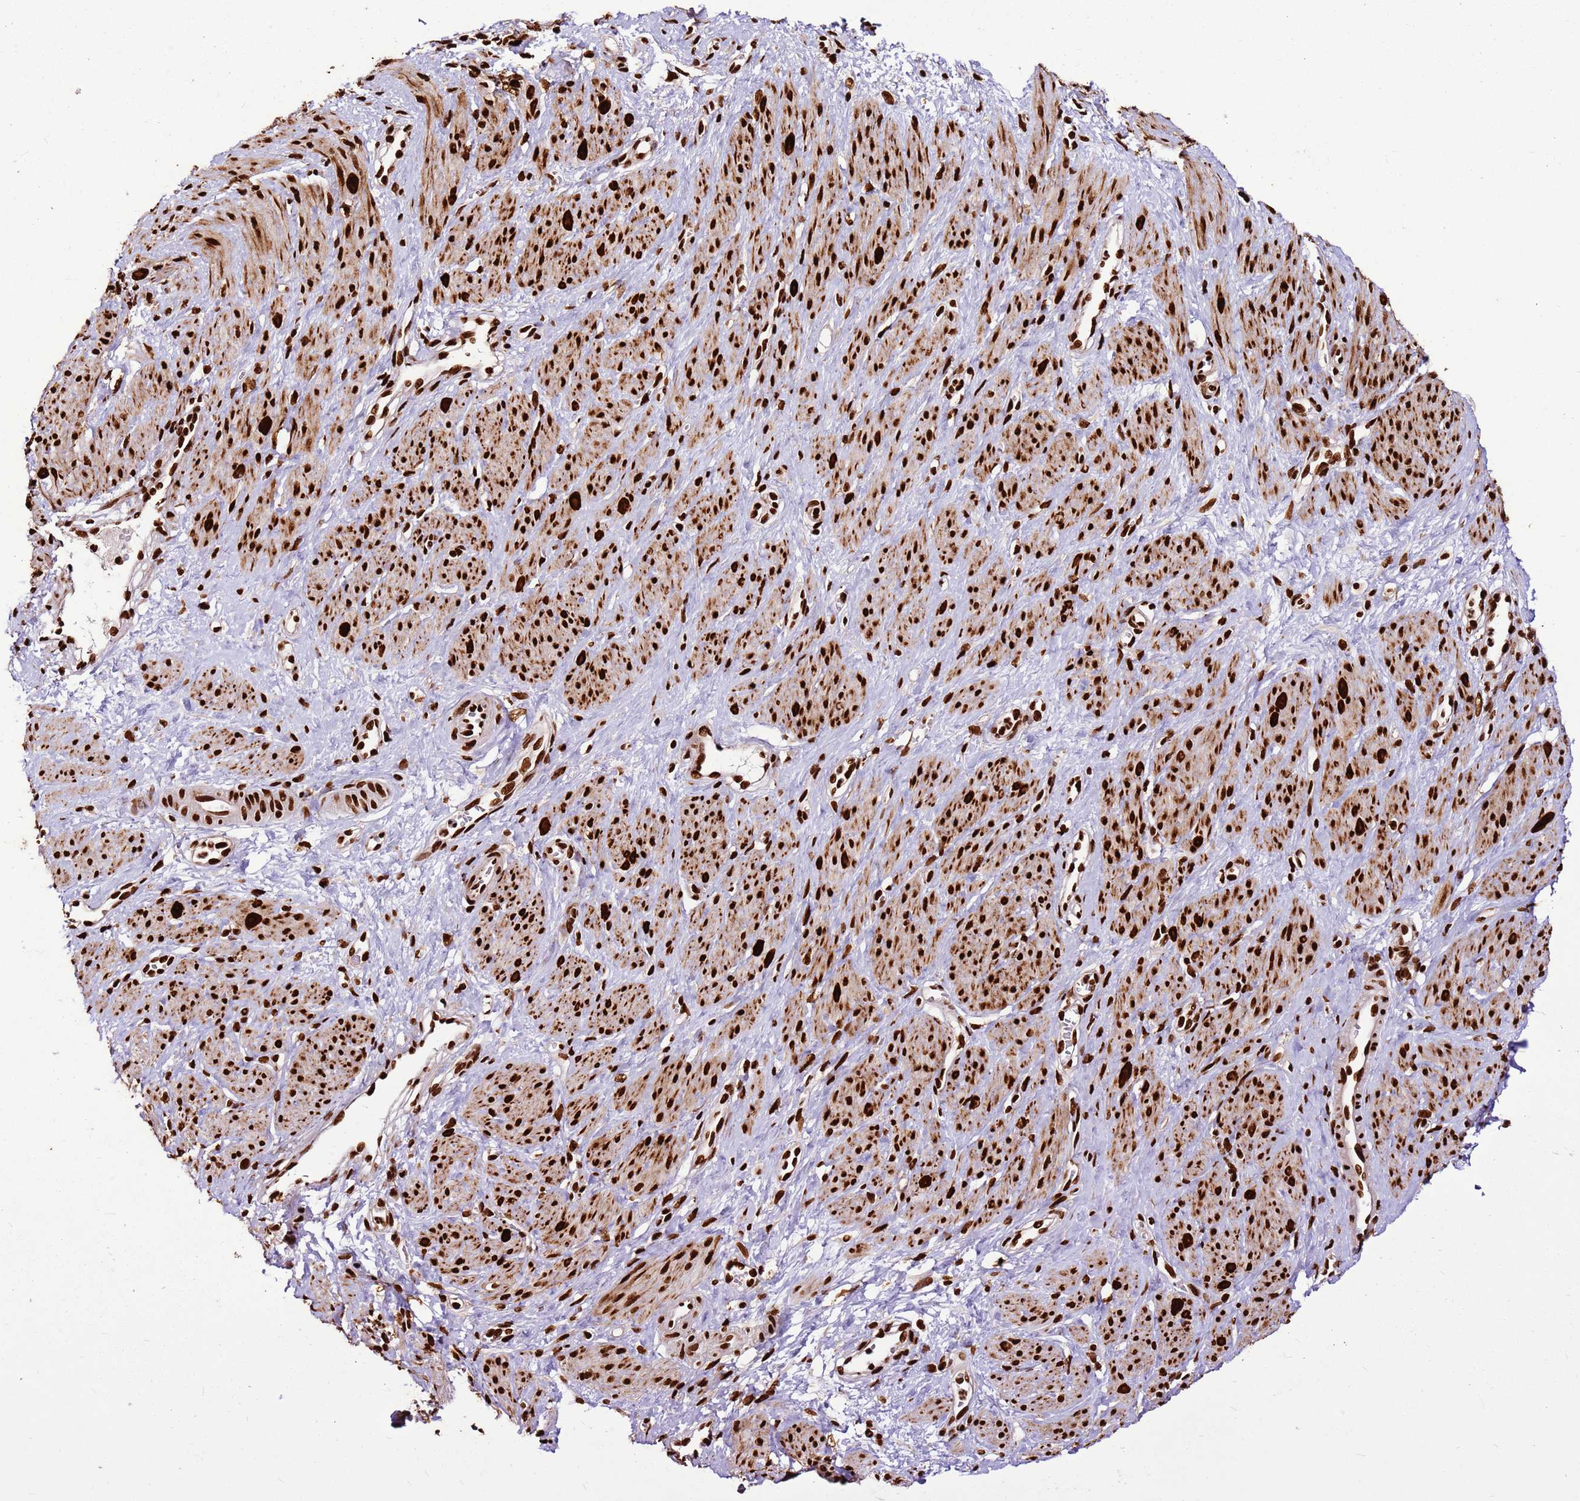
{"staining": {"intensity": "strong", "quantity": ">75%", "location": "nuclear"}, "tissue": "smooth muscle", "cell_type": "Smooth muscle cells", "image_type": "normal", "snomed": [{"axis": "morphology", "description": "Normal tissue, NOS"}, {"axis": "topography", "description": "Smooth muscle"}, {"axis": "topography", "description": "Uterus"}], "caption": "Immunohistochemistry of unremarkable smooth muscle shows high levels of strong nuclear positivity in approximately >75% of smooth muscle cells.", "gene": "HNRNPAB", "patient": {"sex": "female", "age": 39}}